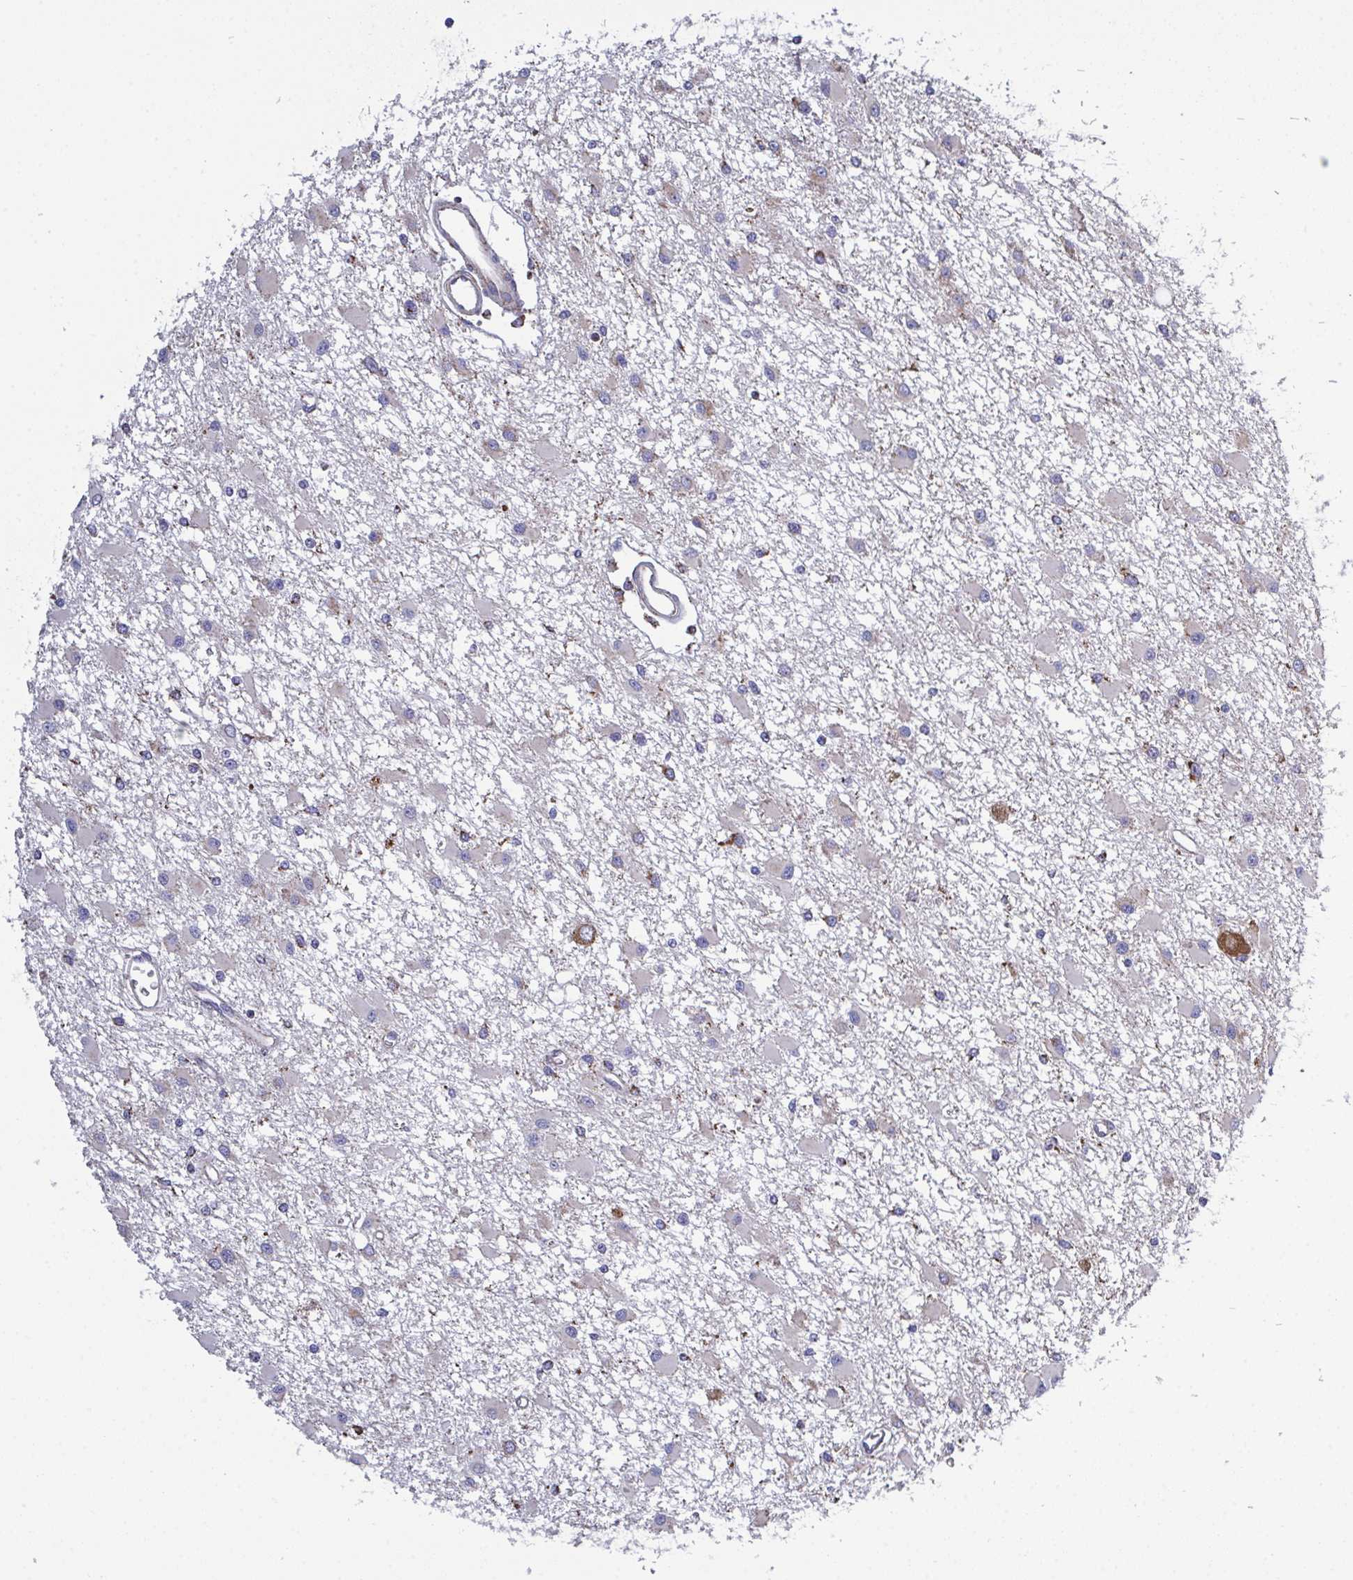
{"staining": {"intensity": "negative", "quantity": "none", "location": "none"}, "tissue": "glioma", "cell_type": "Tumor cells", "image_type": "cancer", "snomed": [{"axis": "morphology", "description": "Glioma, malignant, High grade"}, {"axis": "topography", "description": "Brain"}], "caption": "The immunohistochemistry image has no significant expression in tumor cells of high-grade glioma (malignant) tissue.", "gene": "CSDE1", "patient": {"sex": "male", "age": 54}}